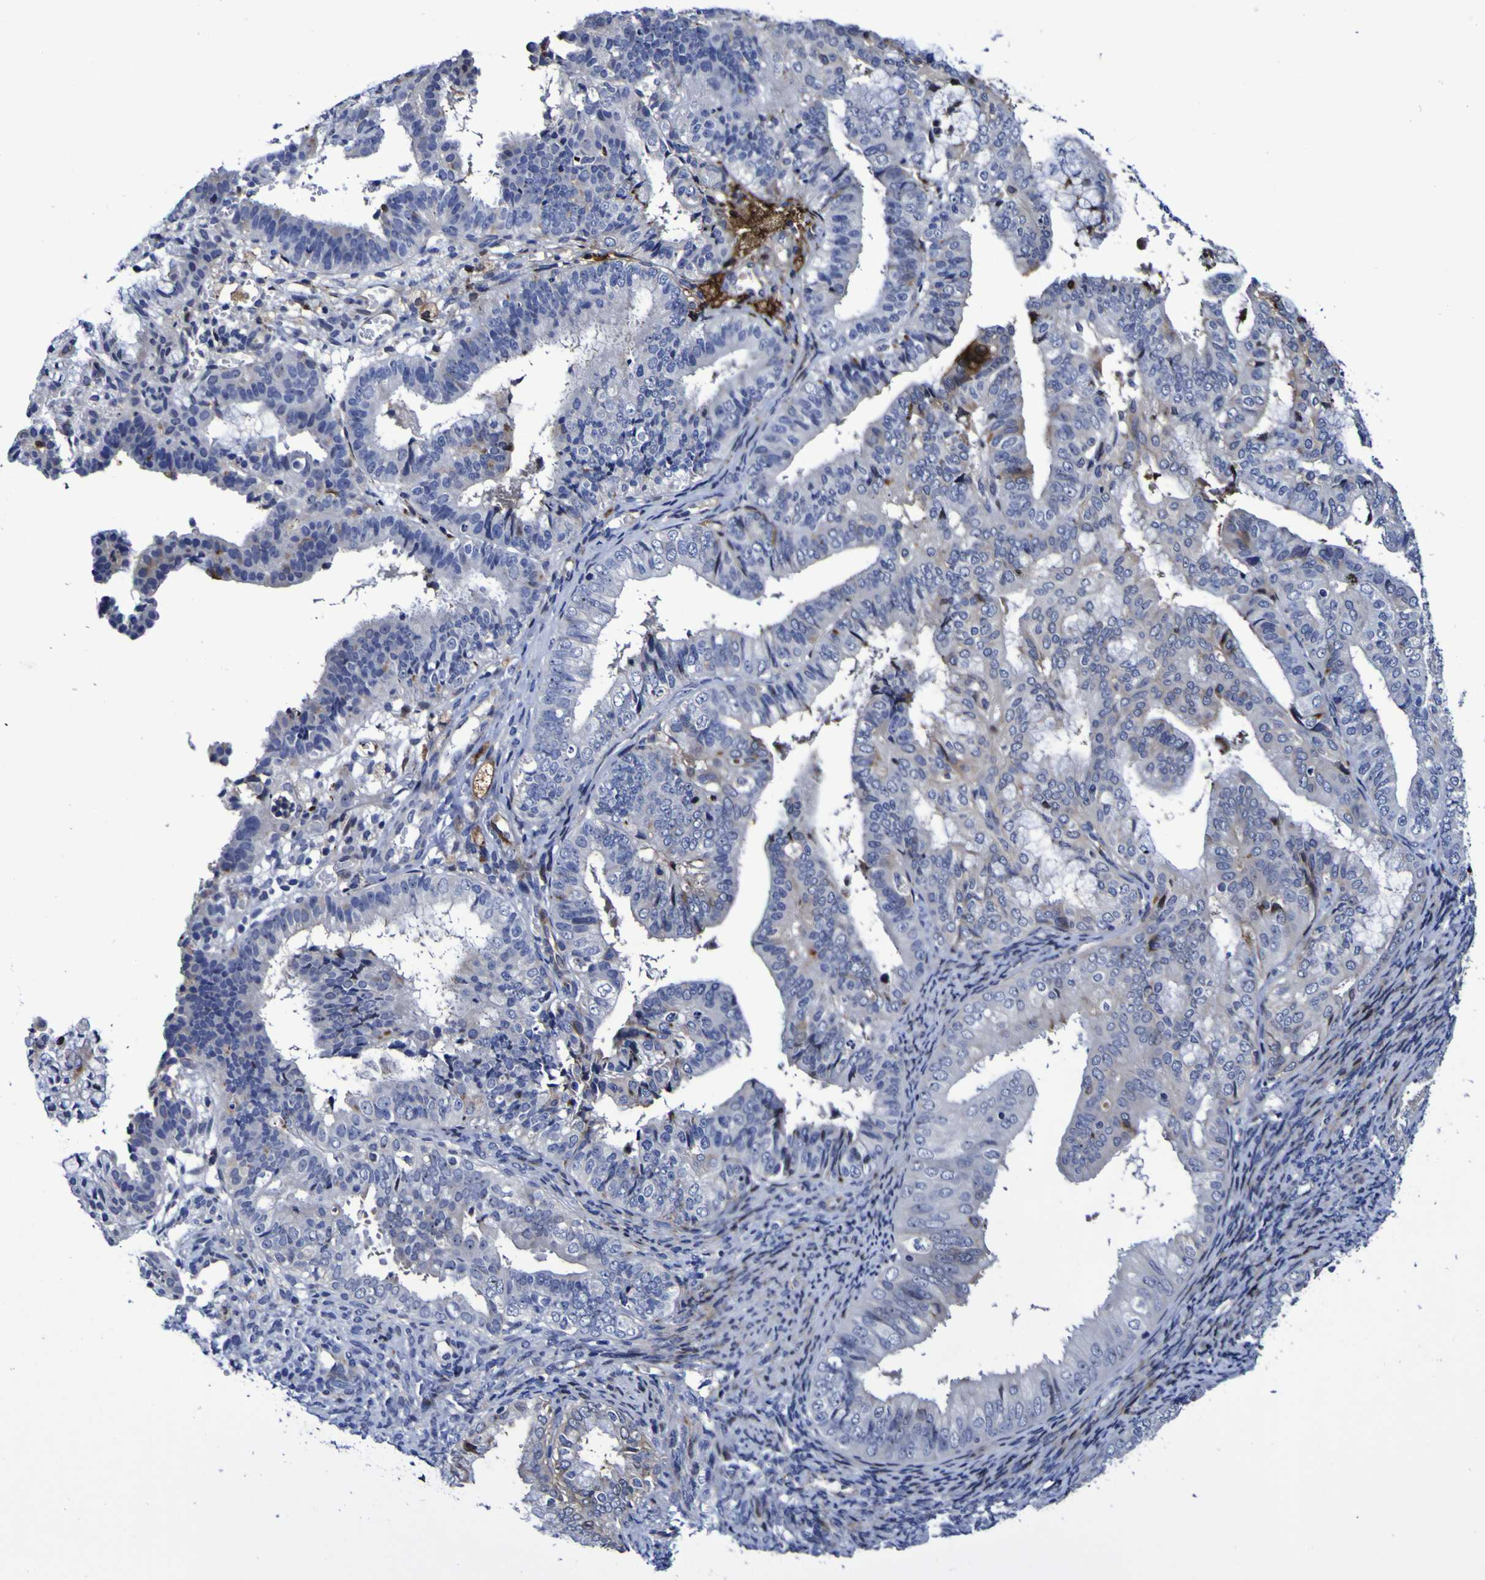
{"staining": {"intensity": "weak", "quantity": "<25%", "location": "cytoplasmic/membranous"}, "tissue": "endometrial cancer", "cell_type": "Tumor cells", "image_type": "cancer", "snomed": [{"axis": "morphology", "description": "Adenocarcinoma, NOS"}, {"axis": "topography", "description": "Endometrium"}], "caption": "This photomicrograph is of endometrial cancer stained with immunohistochemistry (IHC) to label a protein in brown with the nuclei are counter-stained blue. There is no expression in tumor cells.", "gene": "MGLL", "patient": {"sex": "female", "age": 63}}